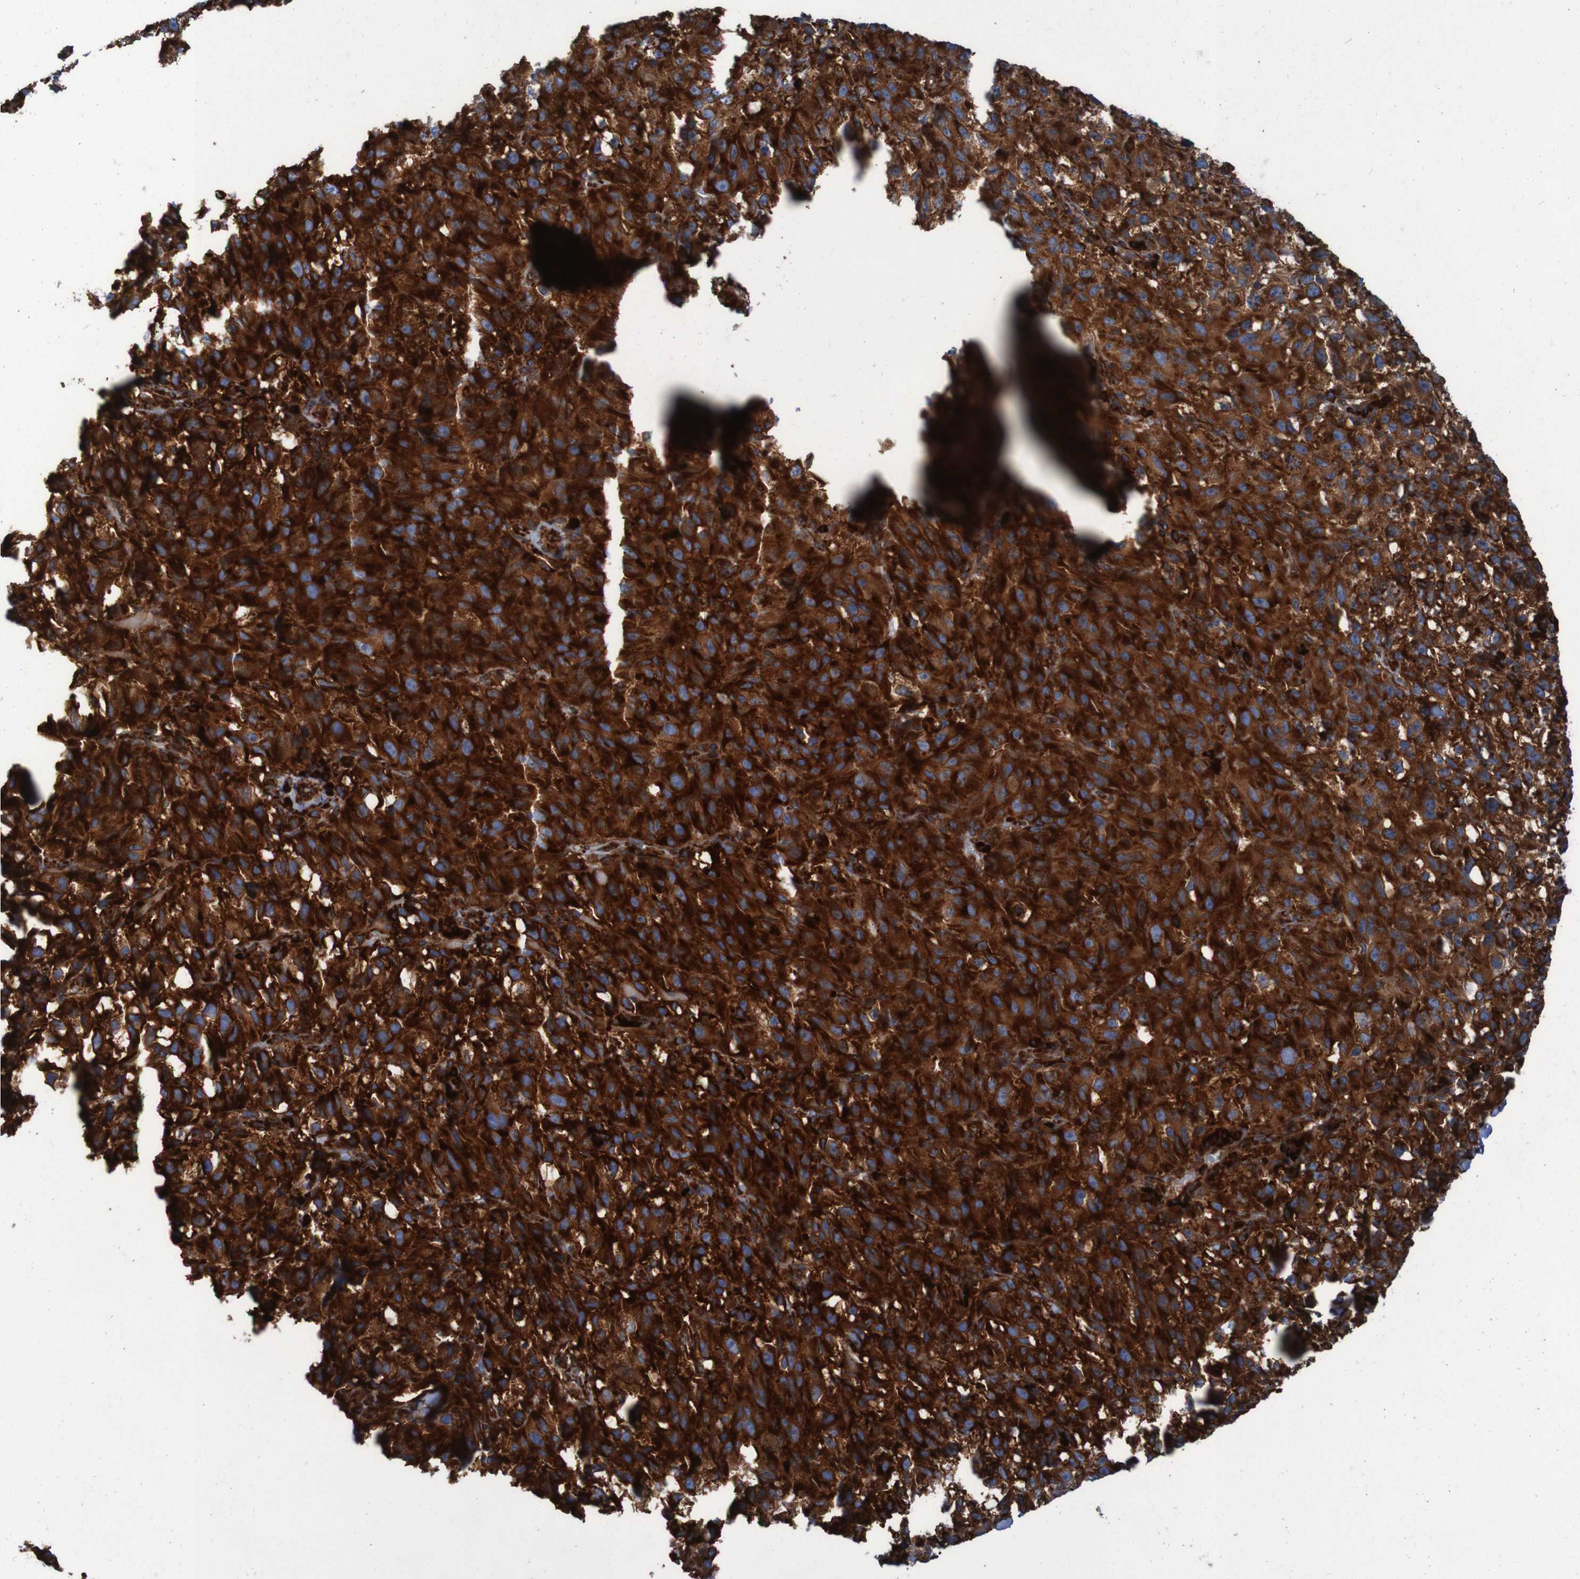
{"staining": {"intensity": "strong", "quantity": ">75%", "location": "cytoplasmic/membranous"}, "tissue": "melanoma", "cell_type": "Tumor cells", "image_type": "cancer", "snomed": [{"axis": "morphology", "description": "Malignant melanoma, NOS"}, {"axis": "topography", "description": "Skin"}], "caption": "Malignant melanoma tissue displays strong cytoplasmic/membranous positivity in approximately >75% of tumor cells", "gene": "RPL10", "patient": {"sex": "female", "age": 104}}